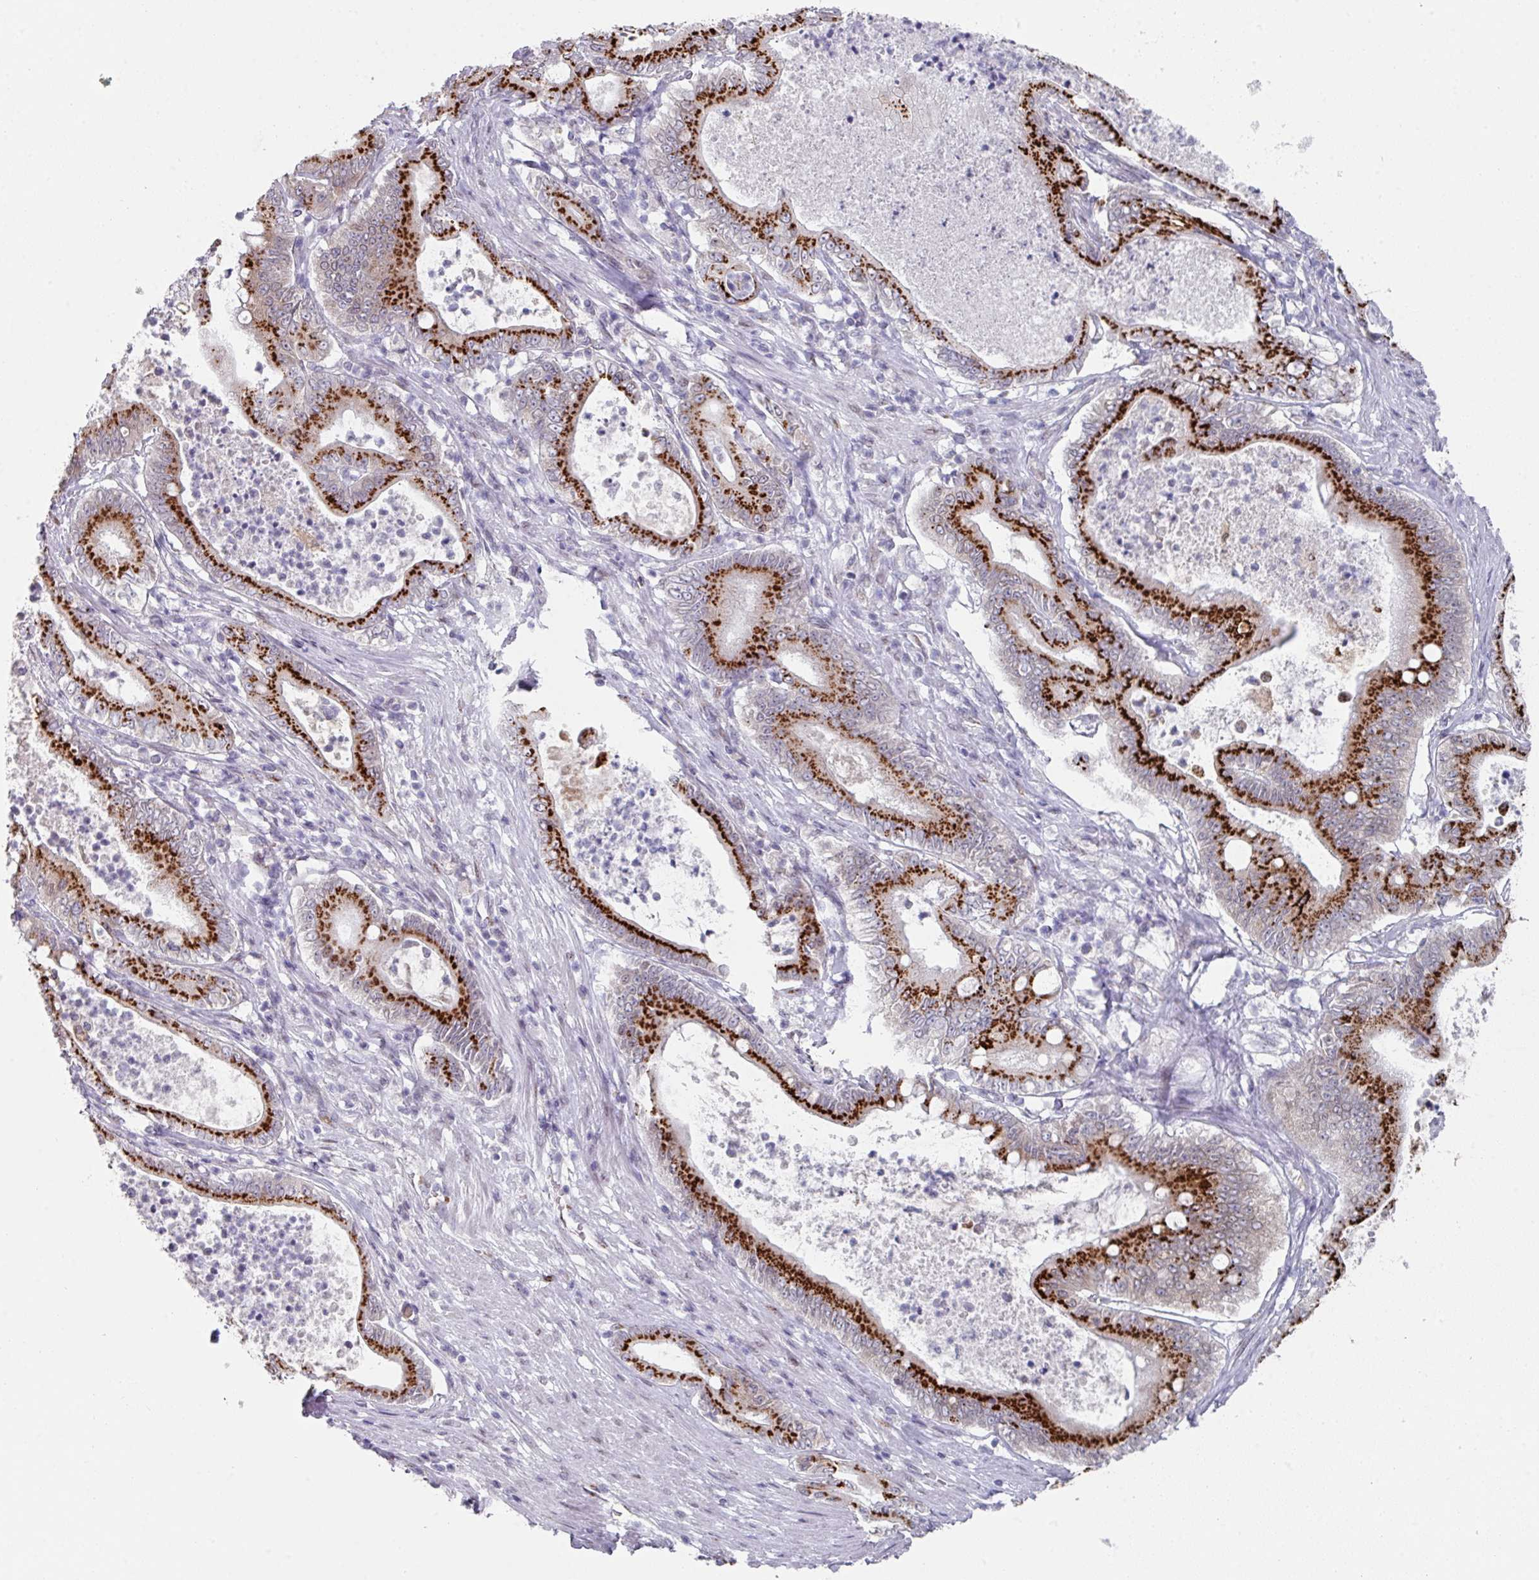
{"staining": {"intensity": "strong", "quantity": ">75%", "location": "cytoplasmic/membranous"}, "tissue": "pancreatic cancer", "cell_type": "Tumor cells", "image_type": "cancer", "snomed": [{"axis": "morphology", "description": "Adenocarcinoma, NOS"}, {"axis": "topography", "description": "Pancreas"}], "caption": "This is an image of immunohistochemistry (IHC) staining of pancreatic adenocarcinoma, which shows strong expression in the cytoplasmic/membranous of tumor cells.", "gene": "VKORC1L1", "patient": {"sex": "male", "age": 71}}